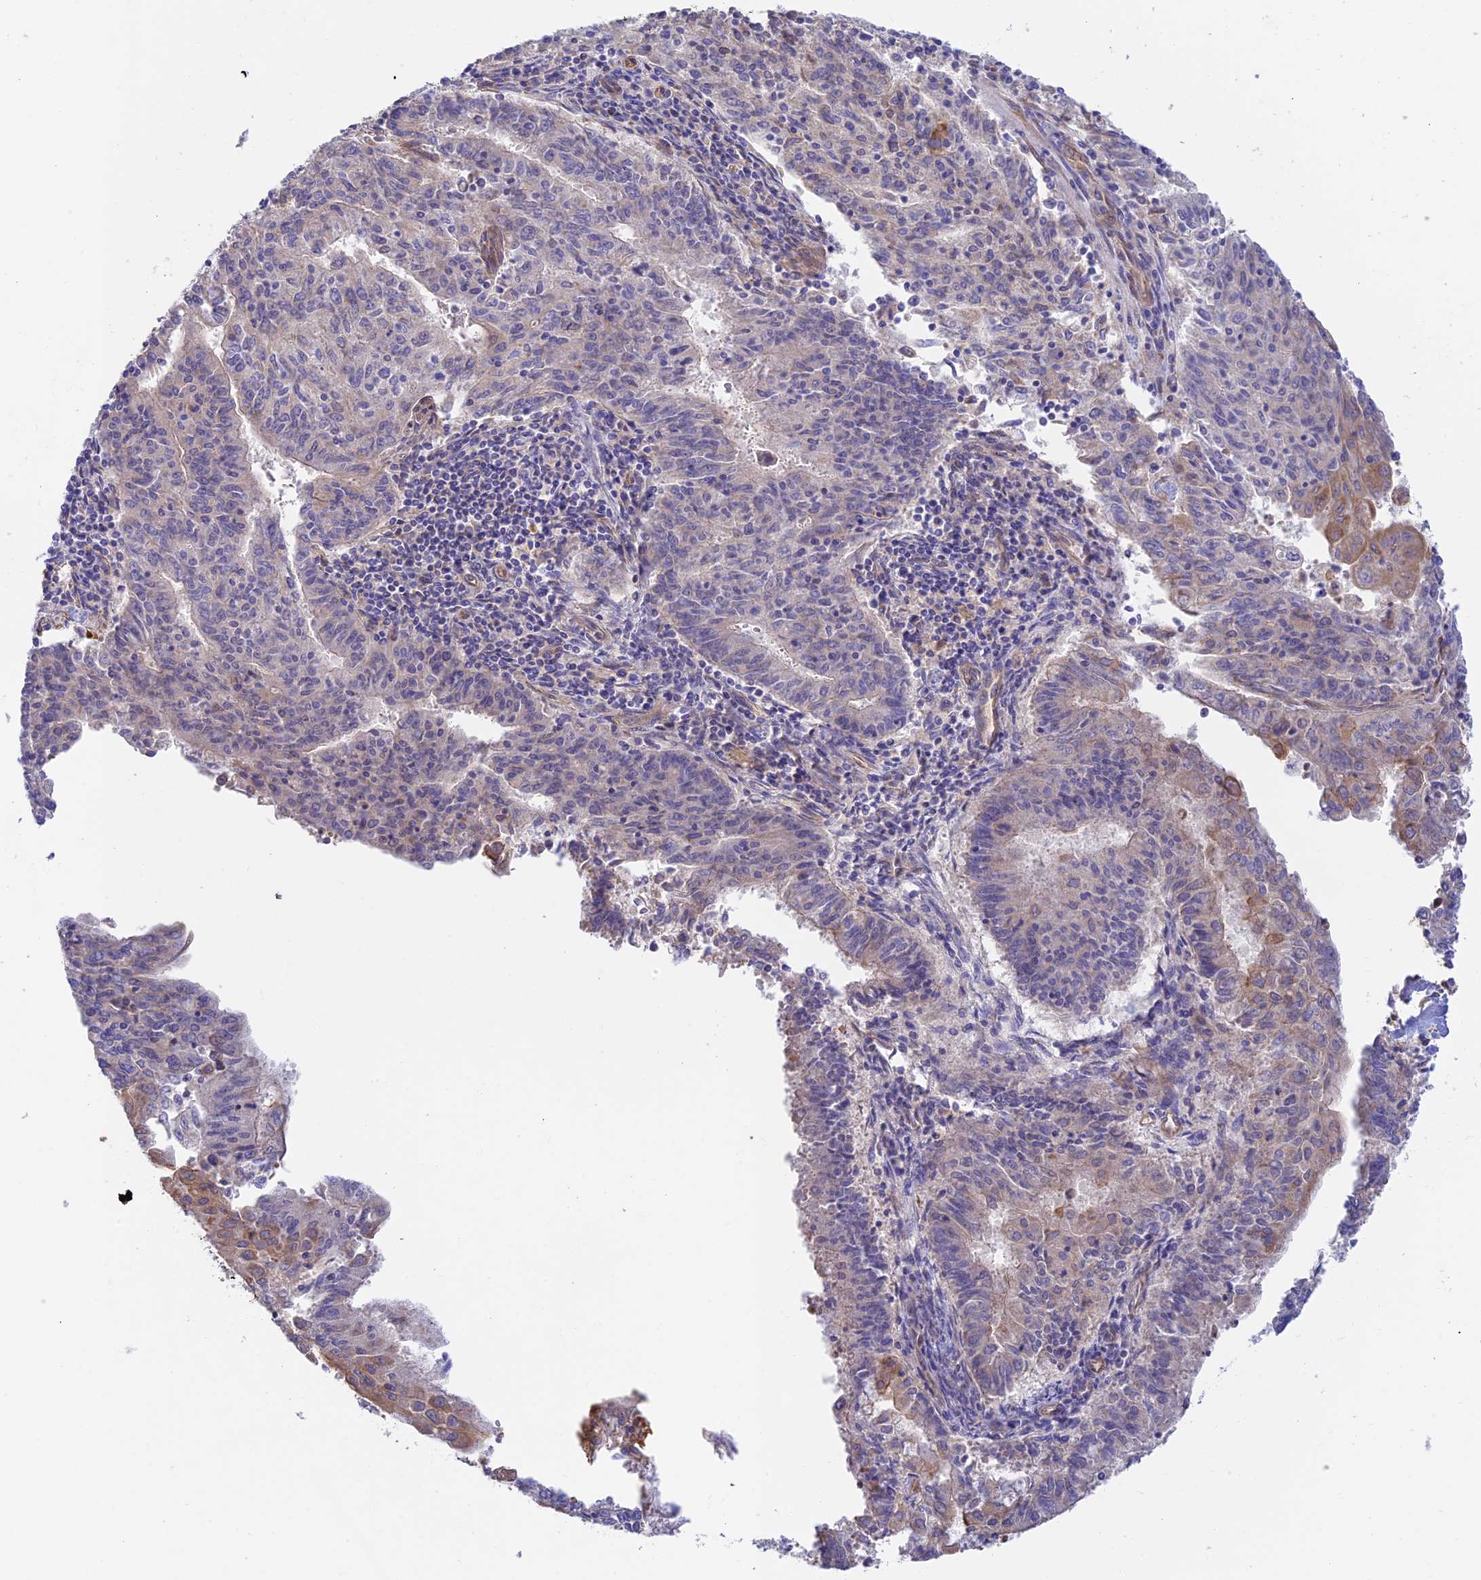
{"staining": {"intensity": "weak", "quantity": "<25%", "location": "cytoplasmic/membranous"}, "tissue": "endometrial cancer", "cell_type": "Tumor cells", "image_type": "cancer", "snomed": [{"axis": "morphology", "description": "Adenocarcinoma, NOS"}, {"axis": "topography", "description": "Endometrium"}], "caption": "Endometrial cancer (adenocarcinoma) was stained to show a protein in brown. There is no significant positivity in tumor cells.", "gene": "MYO9A", "patient": {"sex": "female", "age": 59}}